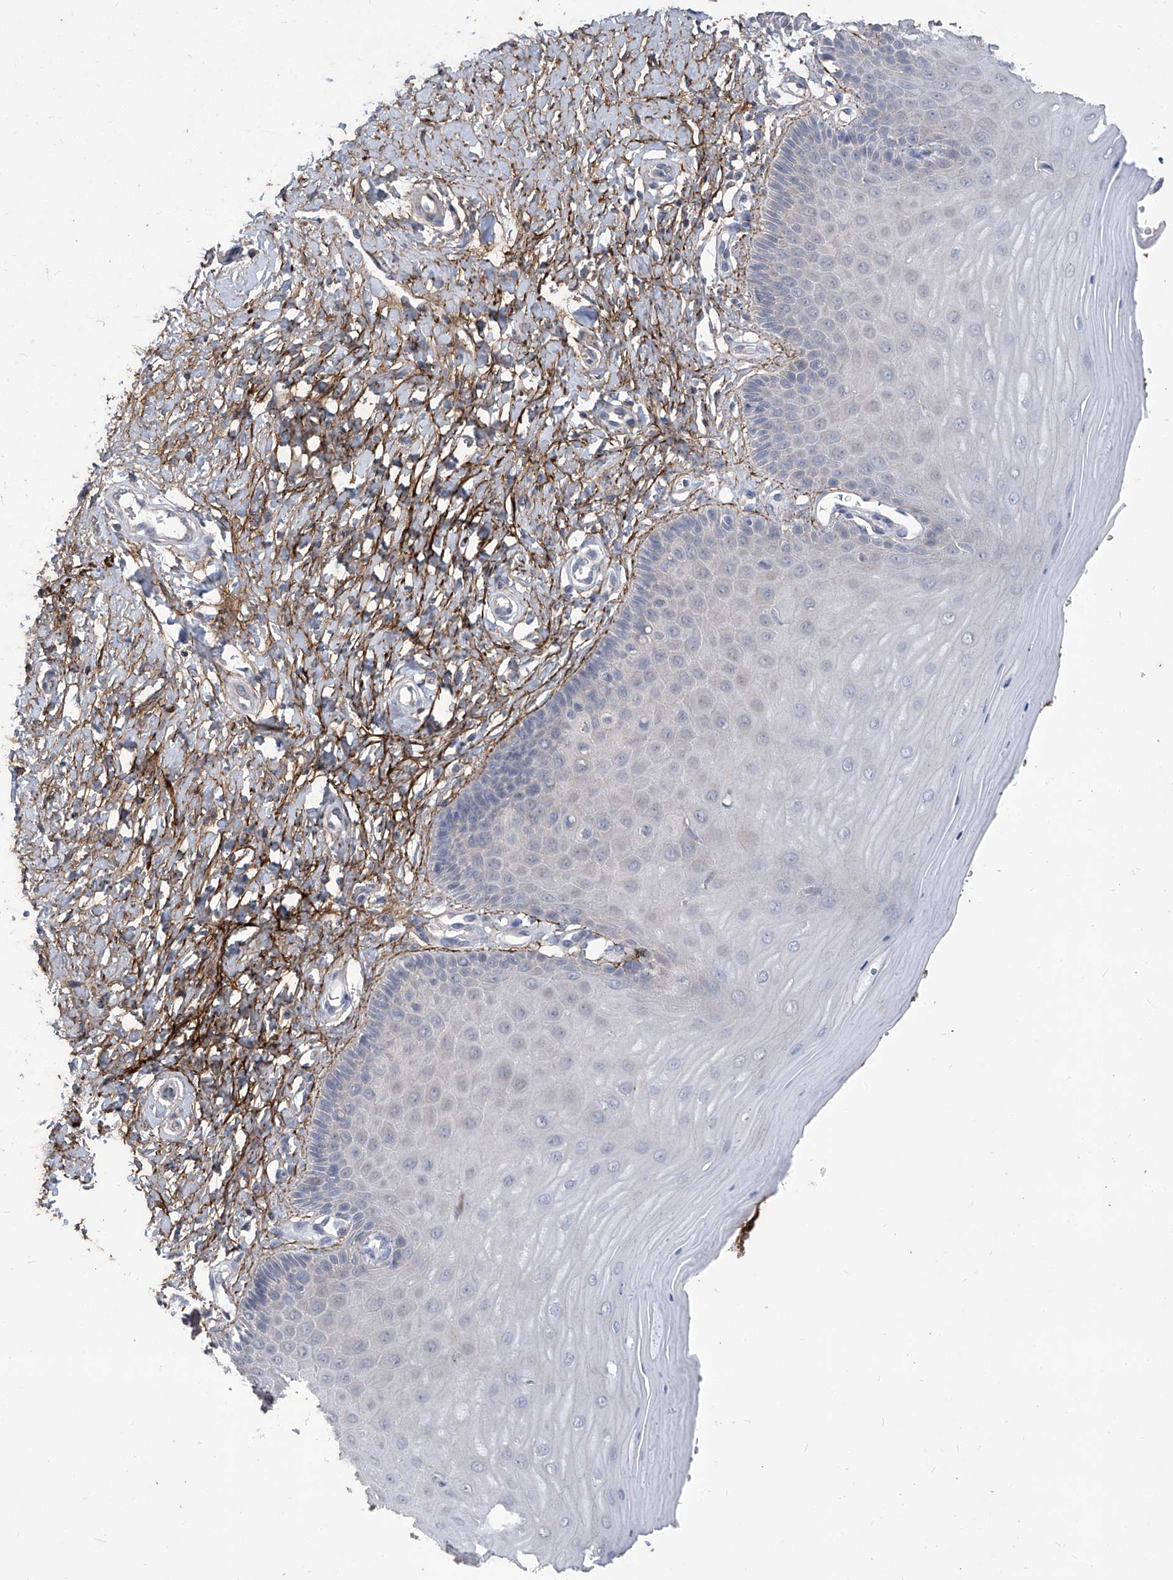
{"staining": {"intensity": "strong", "quantity": ">75%", "location": "cytoplasmic/membranous"}, "tissue": "cervix", "cell_type": "Glandular cells", "image_type": "normal", "snomed": [{"axis": "morphology", "description": "Normal tissue, NOS"}, {"axis": "topography", "description": "Cervix"}], "caption": "Strong cytoplasmic/membranous positivity for a protein is seen in about >75% of glandular cells of normal cervix using immunohistochemistry.", "gene": "TXNIP", "patient": {"sex": "female", "age": 55}}